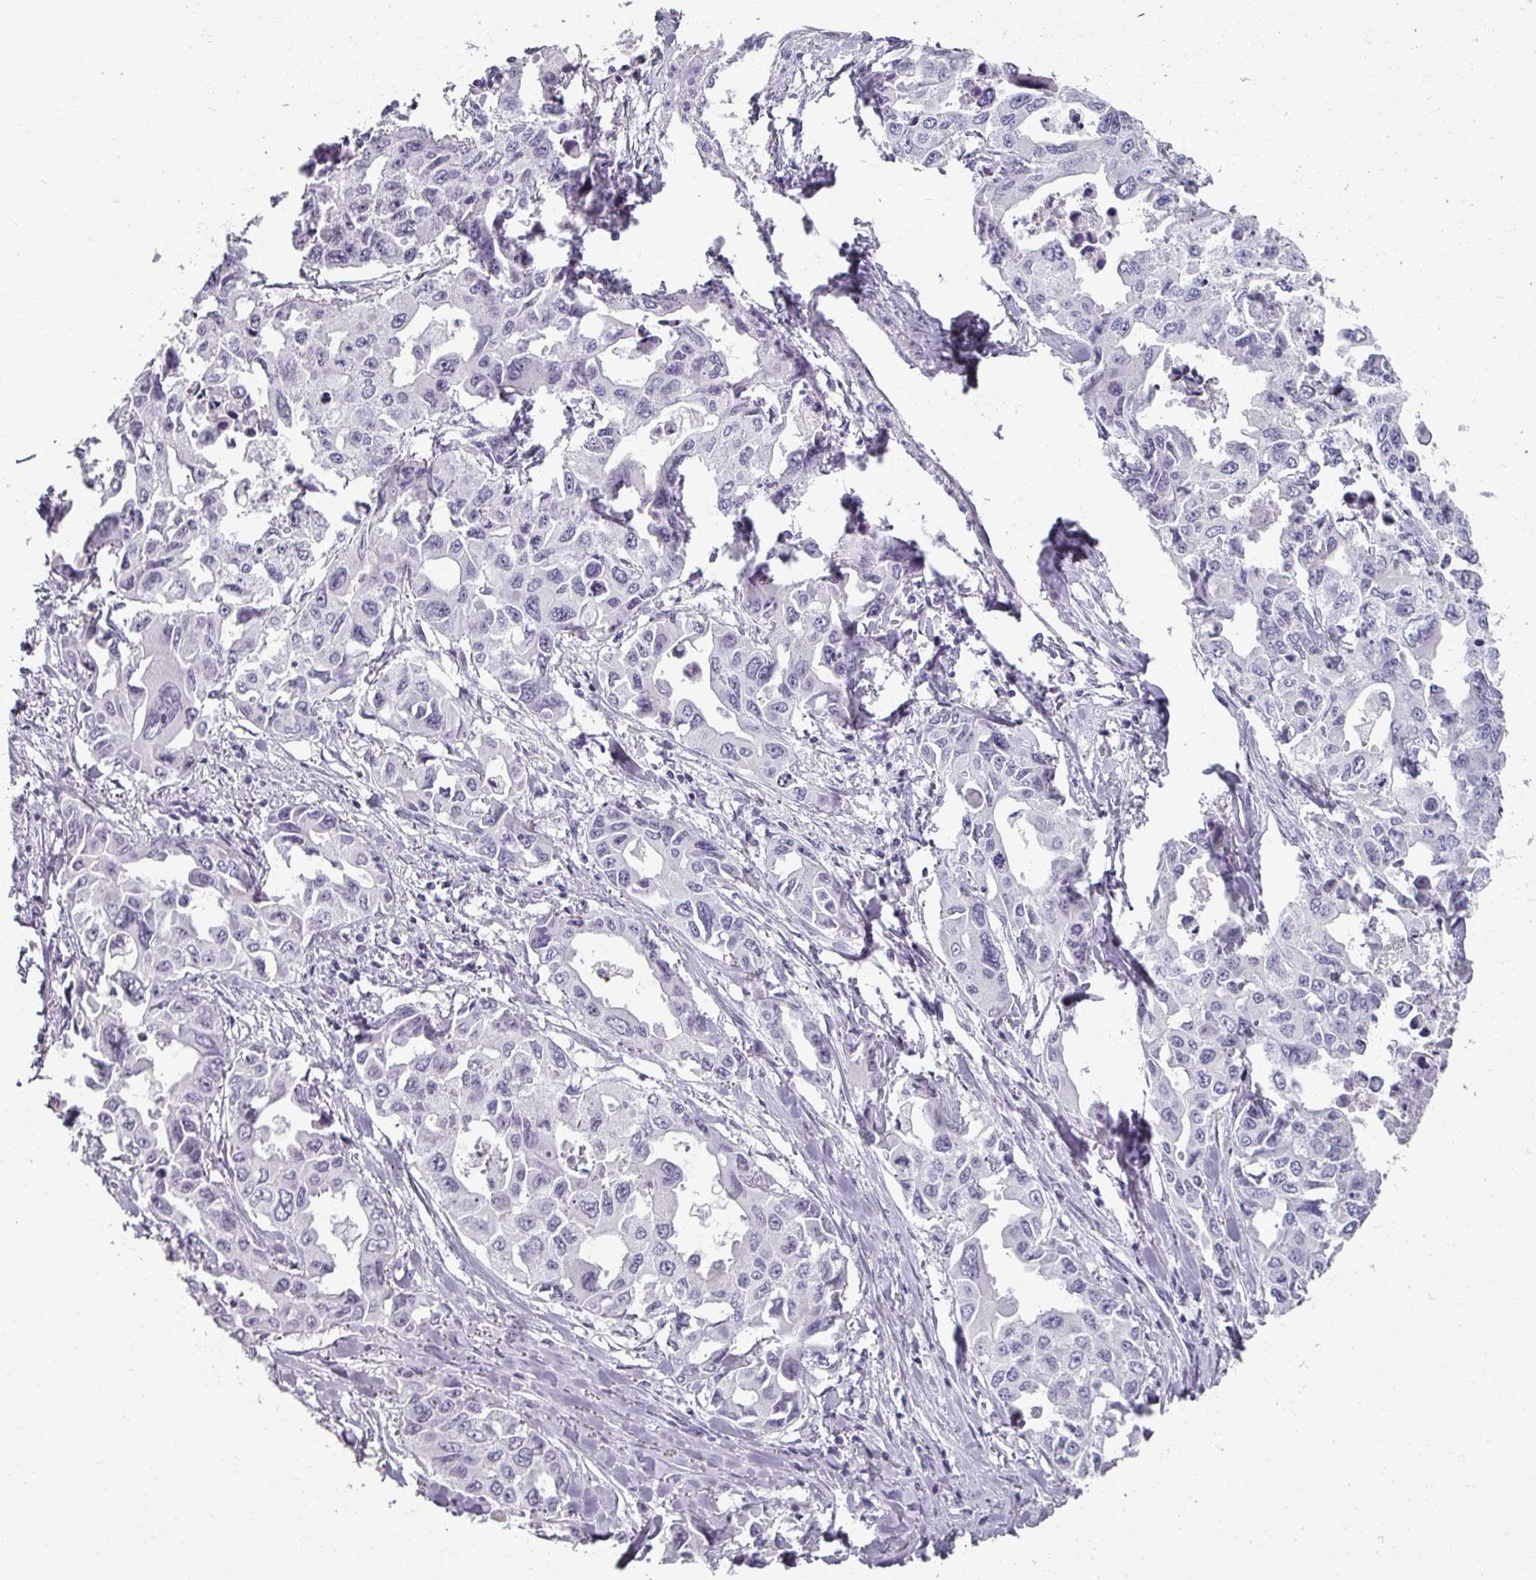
{"staining": {"intensity": "negative", "quantity": "none", "location": "none"}, "tissue": "lung cancer", "cell_type": "Tumor cells", "image_type": "cancer", "snomed": [{"axis": "morphology", "description": "Adenocarcinoma, NOS"}, {"axis": "topography", "description": "Lung"}], "caption": "Immunohistochemical staining of lung cancer displays no significant positivity in tumor cells.", "gene": "REG3G", "patient": {"sex": "male", "age": 64}}